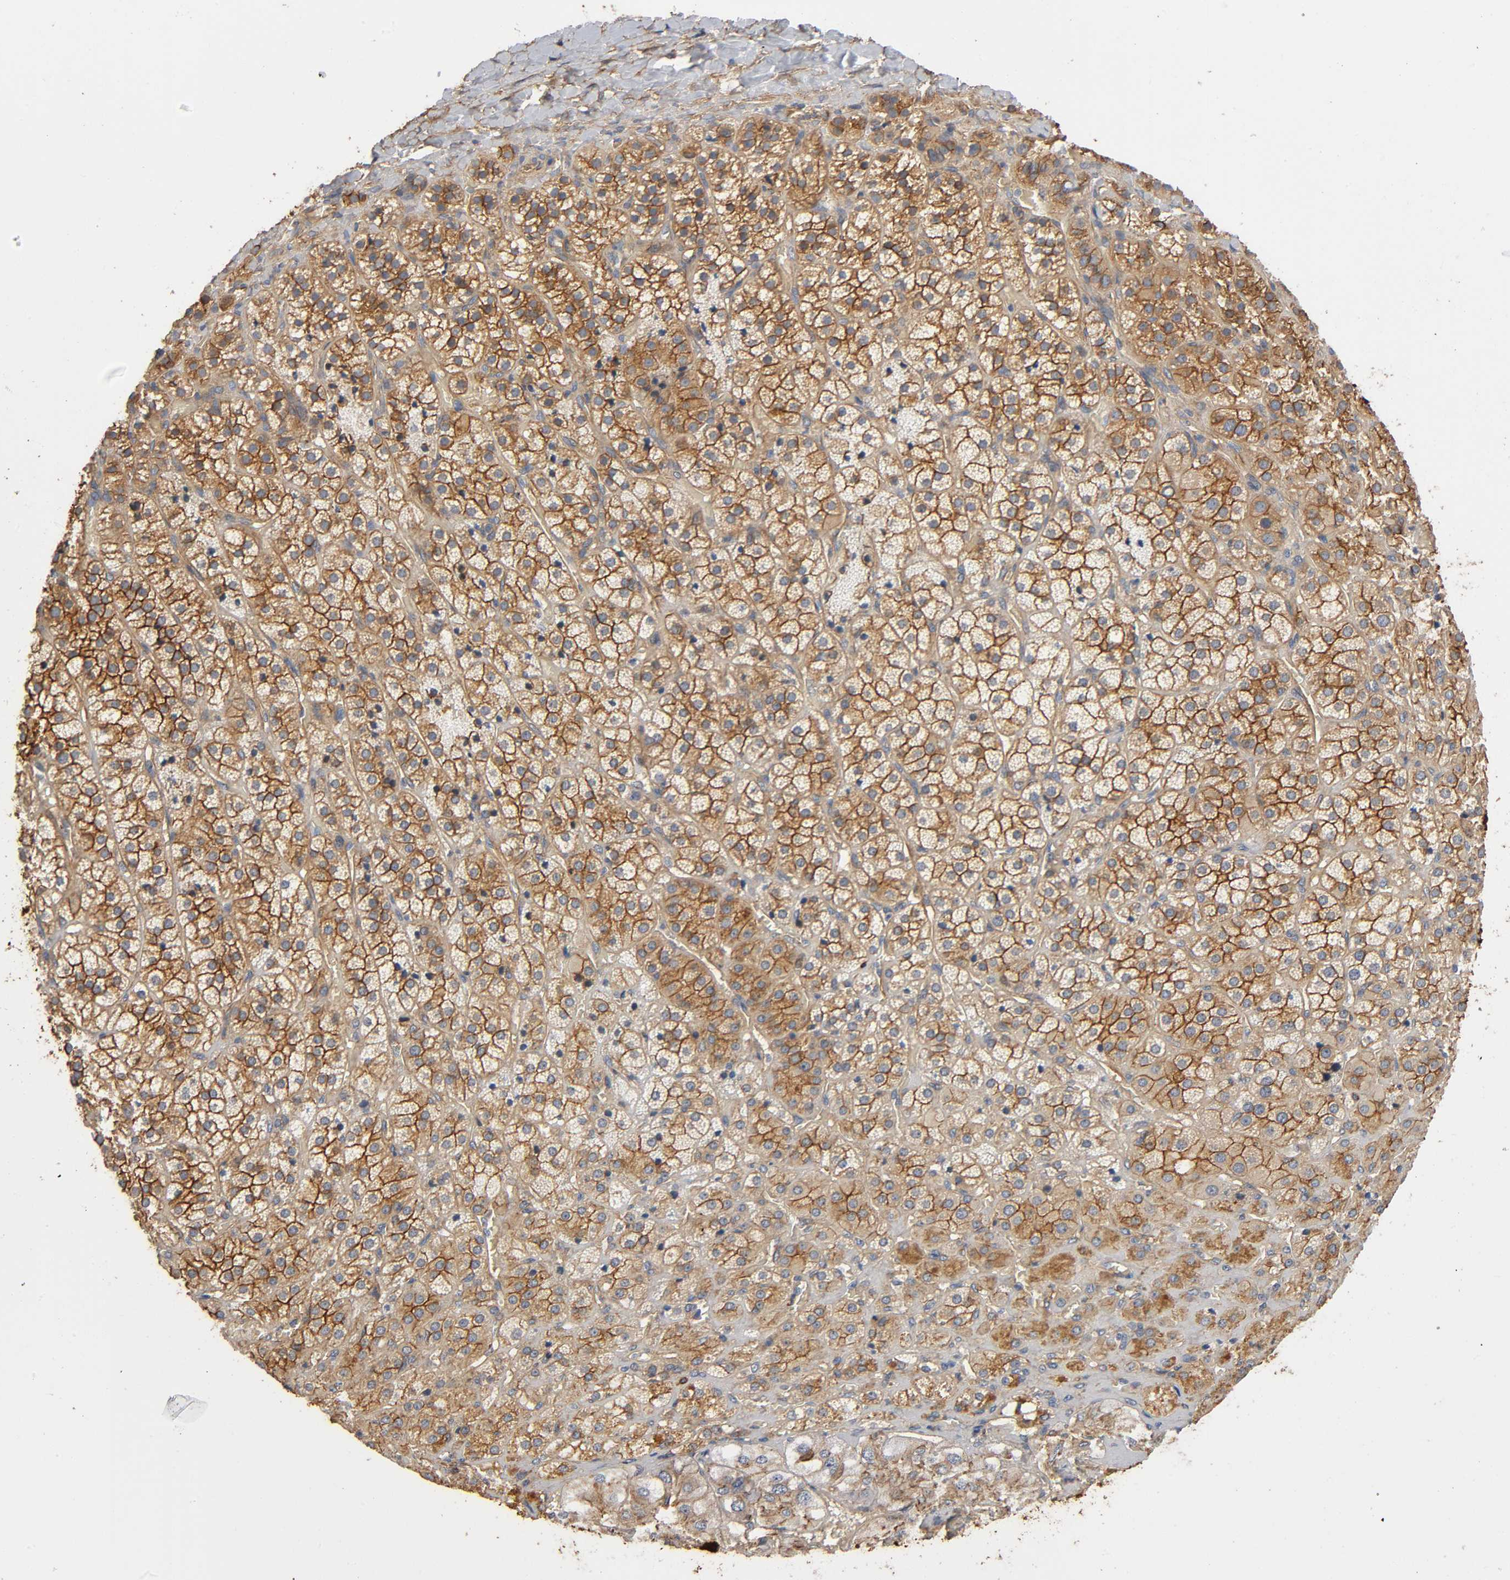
{"staining": {"intensity": "moderate", "quantity": ">75%", "location": "cytoplasmic/membranous"}, "tissue": "adrenal gland", "cell_type": "Glandular cells", "image_type": "normal", "snomed": [{"axis": "morphology", "description": "Normal tissue, NOS"}, {"axis": "topography", "description": "Adrenal gland"}], "caption": "Adrenal gland stained with DAB (3,3'-diaminobenzidine) immunohistochemistry (IHC) reveals medium levels of moderate cytoplasmic/membranous expression in approximately >75% of glandular cells.", "gene": "MARS1", "patient": {"sex": "female", "age": 71}}